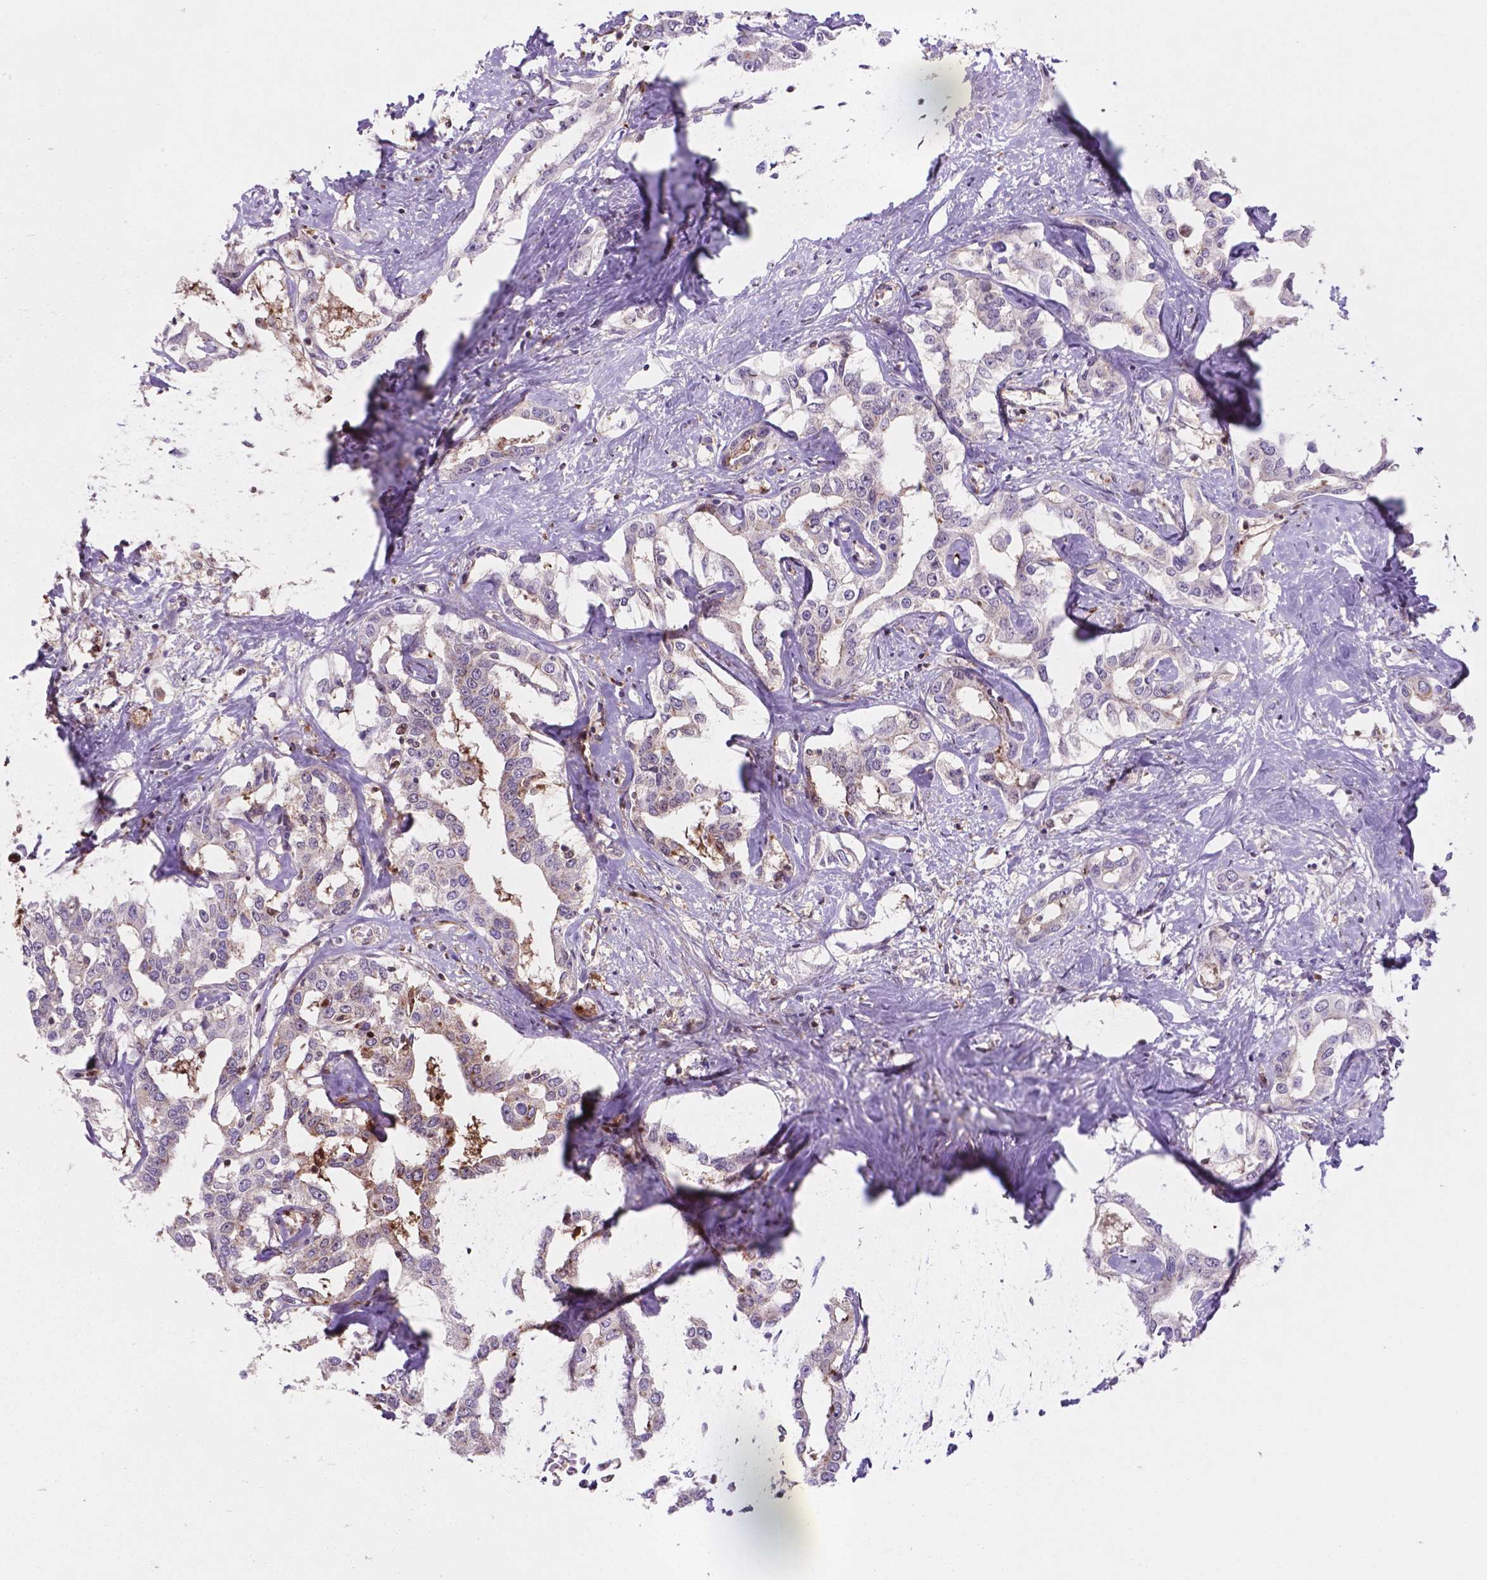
{"staining": {"intensity": "weak", "quantity": "<25%", "location": "cytoplasmic/membranous"}, "tissue": "liver cancer", "cell_type": "Tumor cells", "image_type": "cancer", "snomed": [{"axis": "morphology", "description": "Cholangiocarcinoma"}, {"axis": "topography", "description": "Liver"}], "caption": "Tumor cells are negative for protein expression in human liver cholangiocarcinoma.", "gene": "LDHA", "patient": {"sex": "male", "age": 59}}